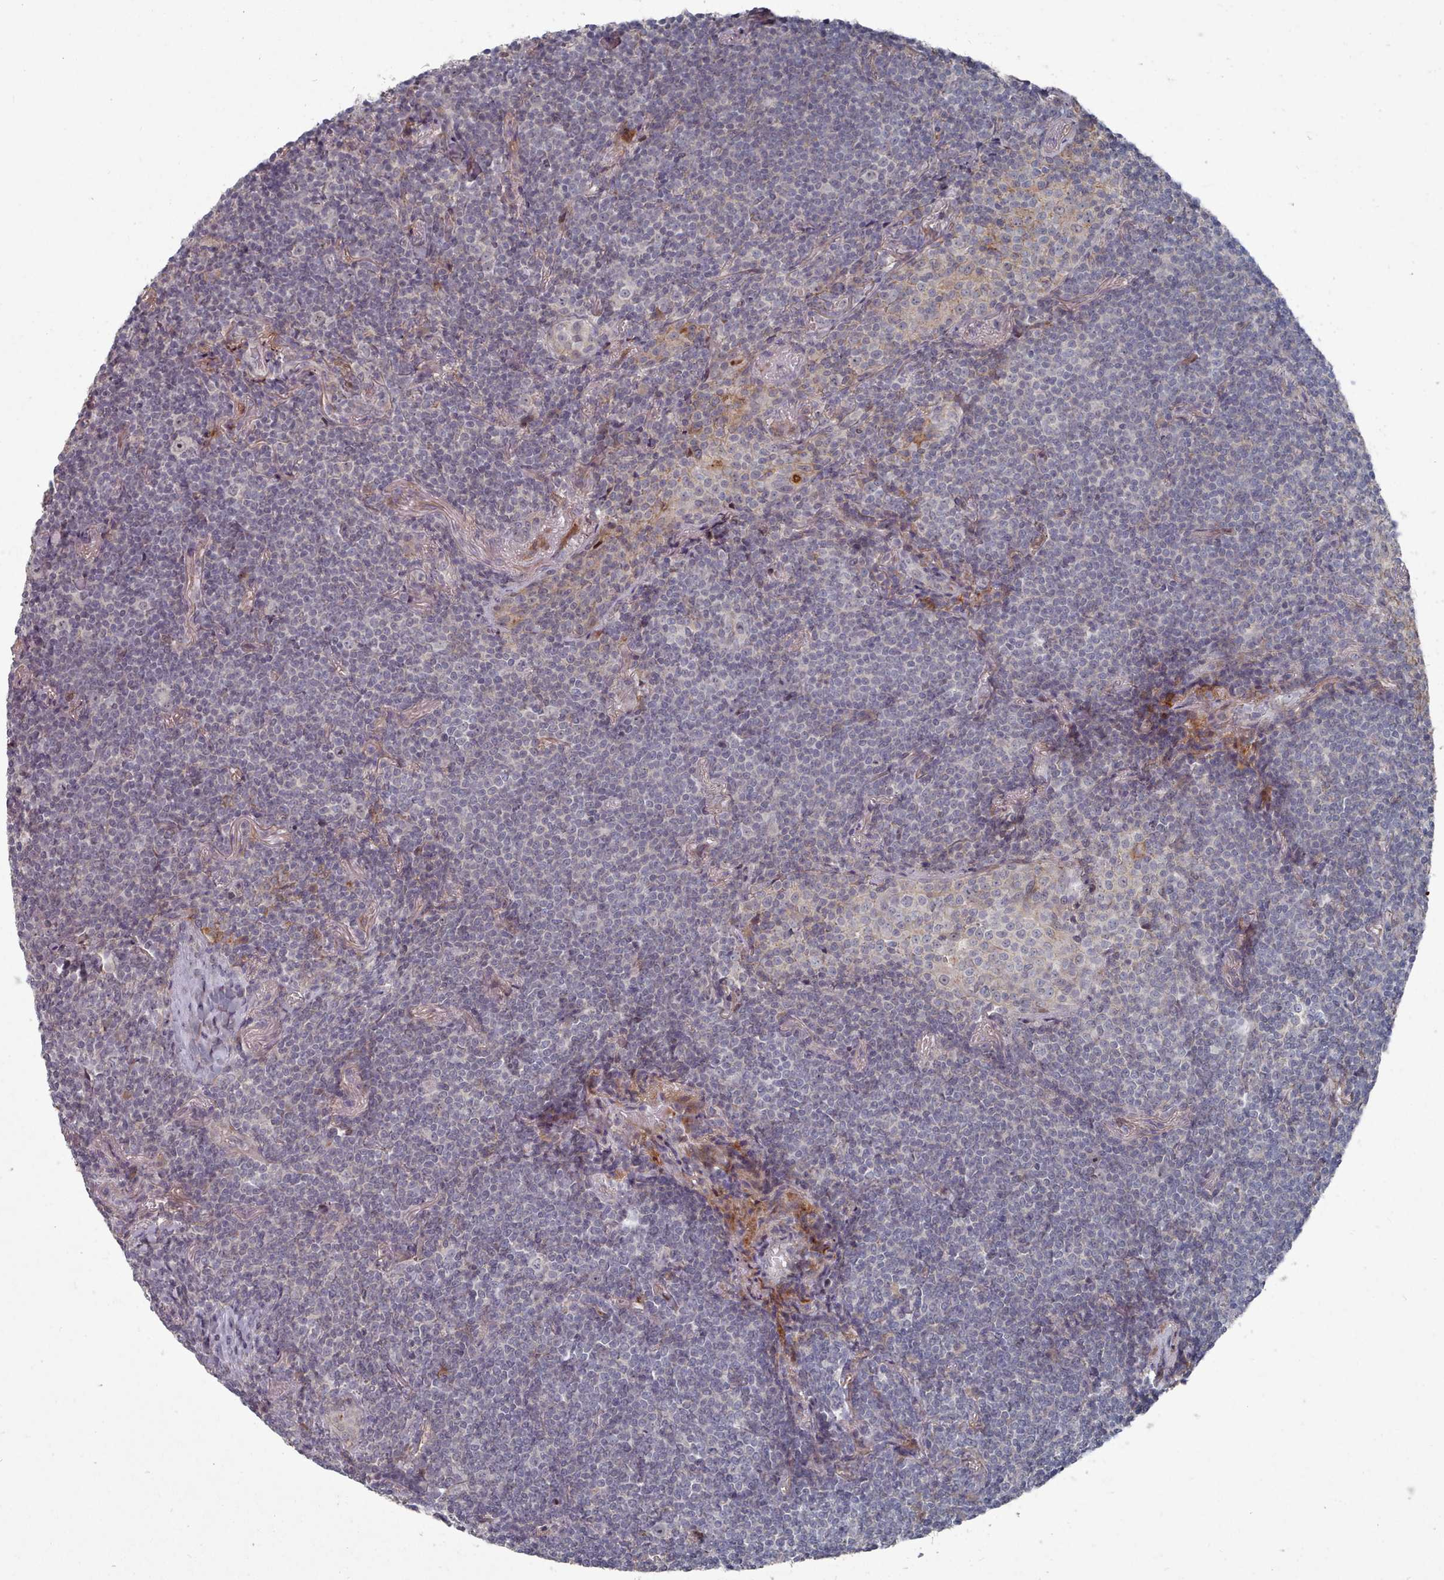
{"staining": {"intensity": "negative", "quantity": "none", "location": "none"}, "tissue": "lymphoma", "cell_type": "Tumor cells", "image_type": "cancer", "snomed": [{"axis": "morphology", "description": "Malignant lymphoma, non-Hodgkin's type, Low grade"}, {"axis": "topography", "description": "Lung"}], "caption": "Immunohistochemical staining of human lymphoma shows no significant positivity in tumor cells.", "gene": "COL8A2", "patient": {"sex": "female", "age": 71}}